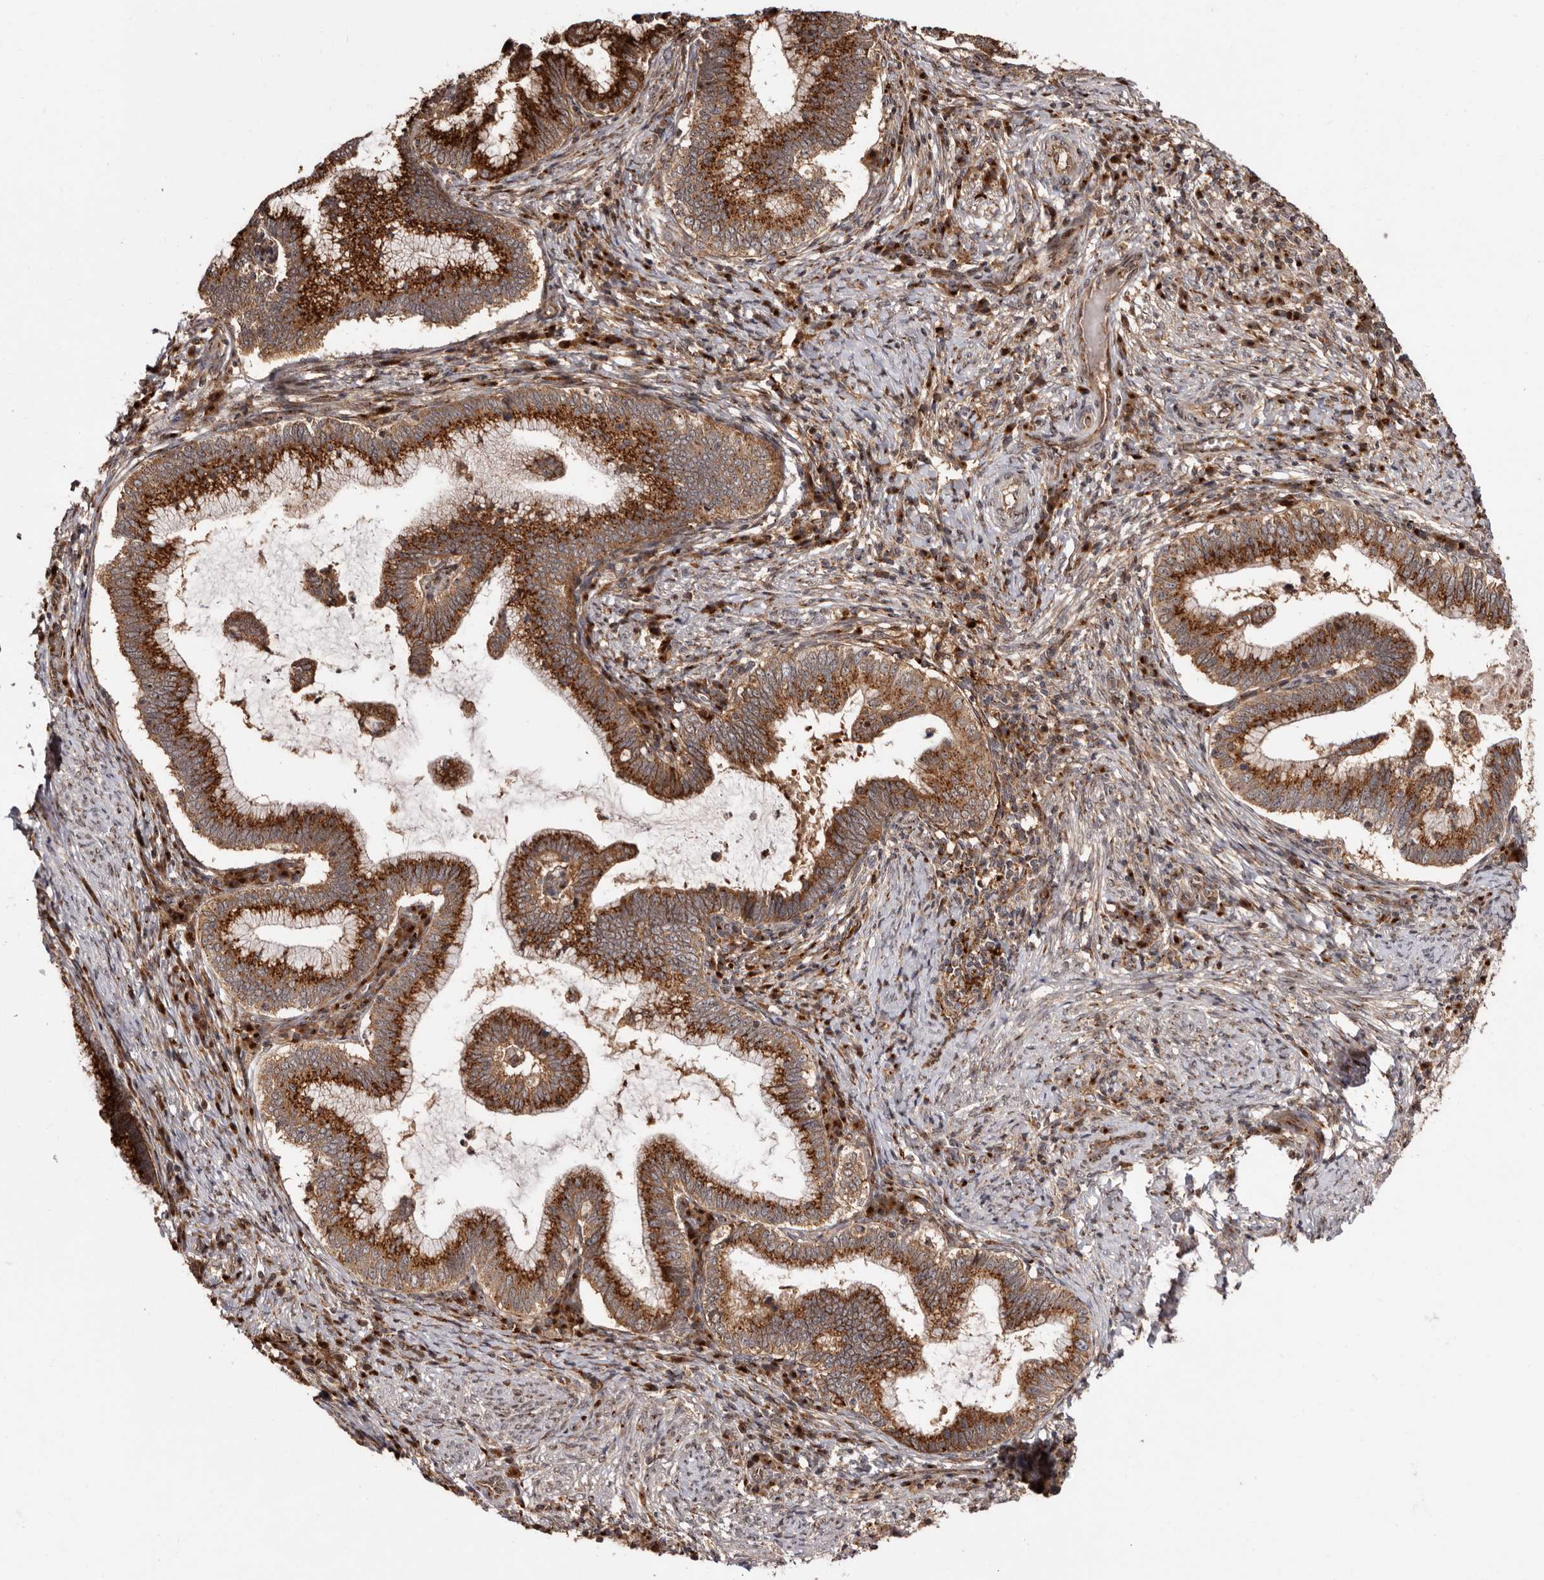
{"staining": {"intensity": "strong", "quantity": ">75%", "location": "cytoplasmic/membranous,nuclear"}, "tissue": "cervical cancer", "cell_type": "Tumor cells", "image_type": "cancer", "snomed": [{"axis": "morphology", "description": "Adenocarcinoma, NOS"}, {"axis": "topography", "description": "Cervix"}], "caption": "A high amount of strong cytoplasmic/membranous and nuclear positivity is identified in approximately >75% of tumor cells in adenocarcinoma (cervical) tissue.", "gene": "GPR27", "patient": {"sex": "female", "age": 36}}